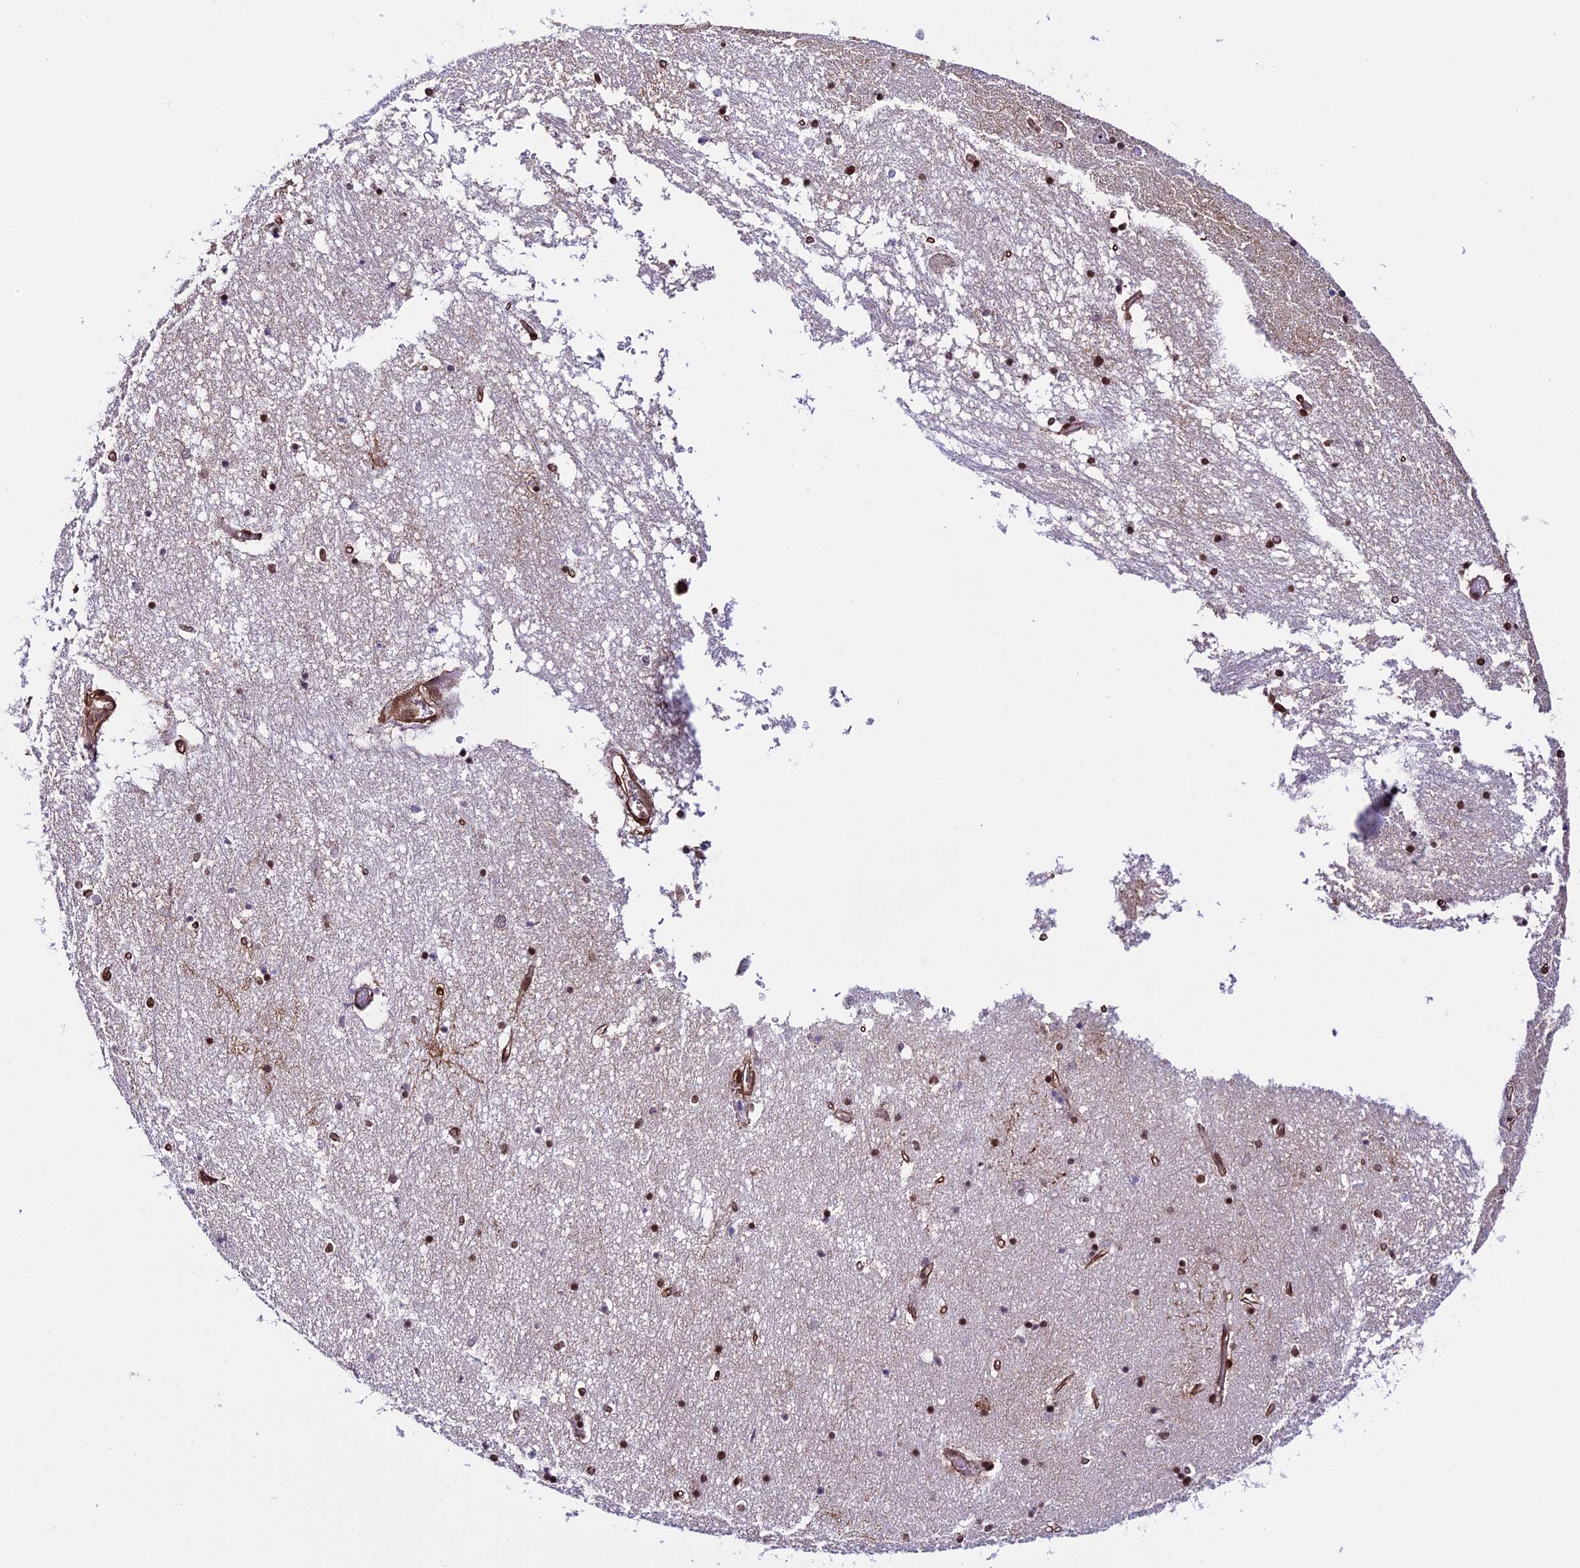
{"staining": {"intensity": "moderate", "quantity": ">75%", "location": "nuclear"}, "tissue": "hippocampus", "cell_type": "Glial cells", "image_type": "normal", "snomed": [{"axis": "morphology", "description": "Normal tissue, NOS"}, {"axis": "topography", "description": "Hippocampus"}], "caption": "Immunohistochemical staining of benign human hippocampus displays >75% levels of moderate nuclear protein staining in about >75% of glial cells. (DAB (3,3'-diaminobenzidine) = brown stain, brightfield microscopy at high magnification).", "gene": "MPHOSPH8", "patient": {"sex": "male", "age": 70}}